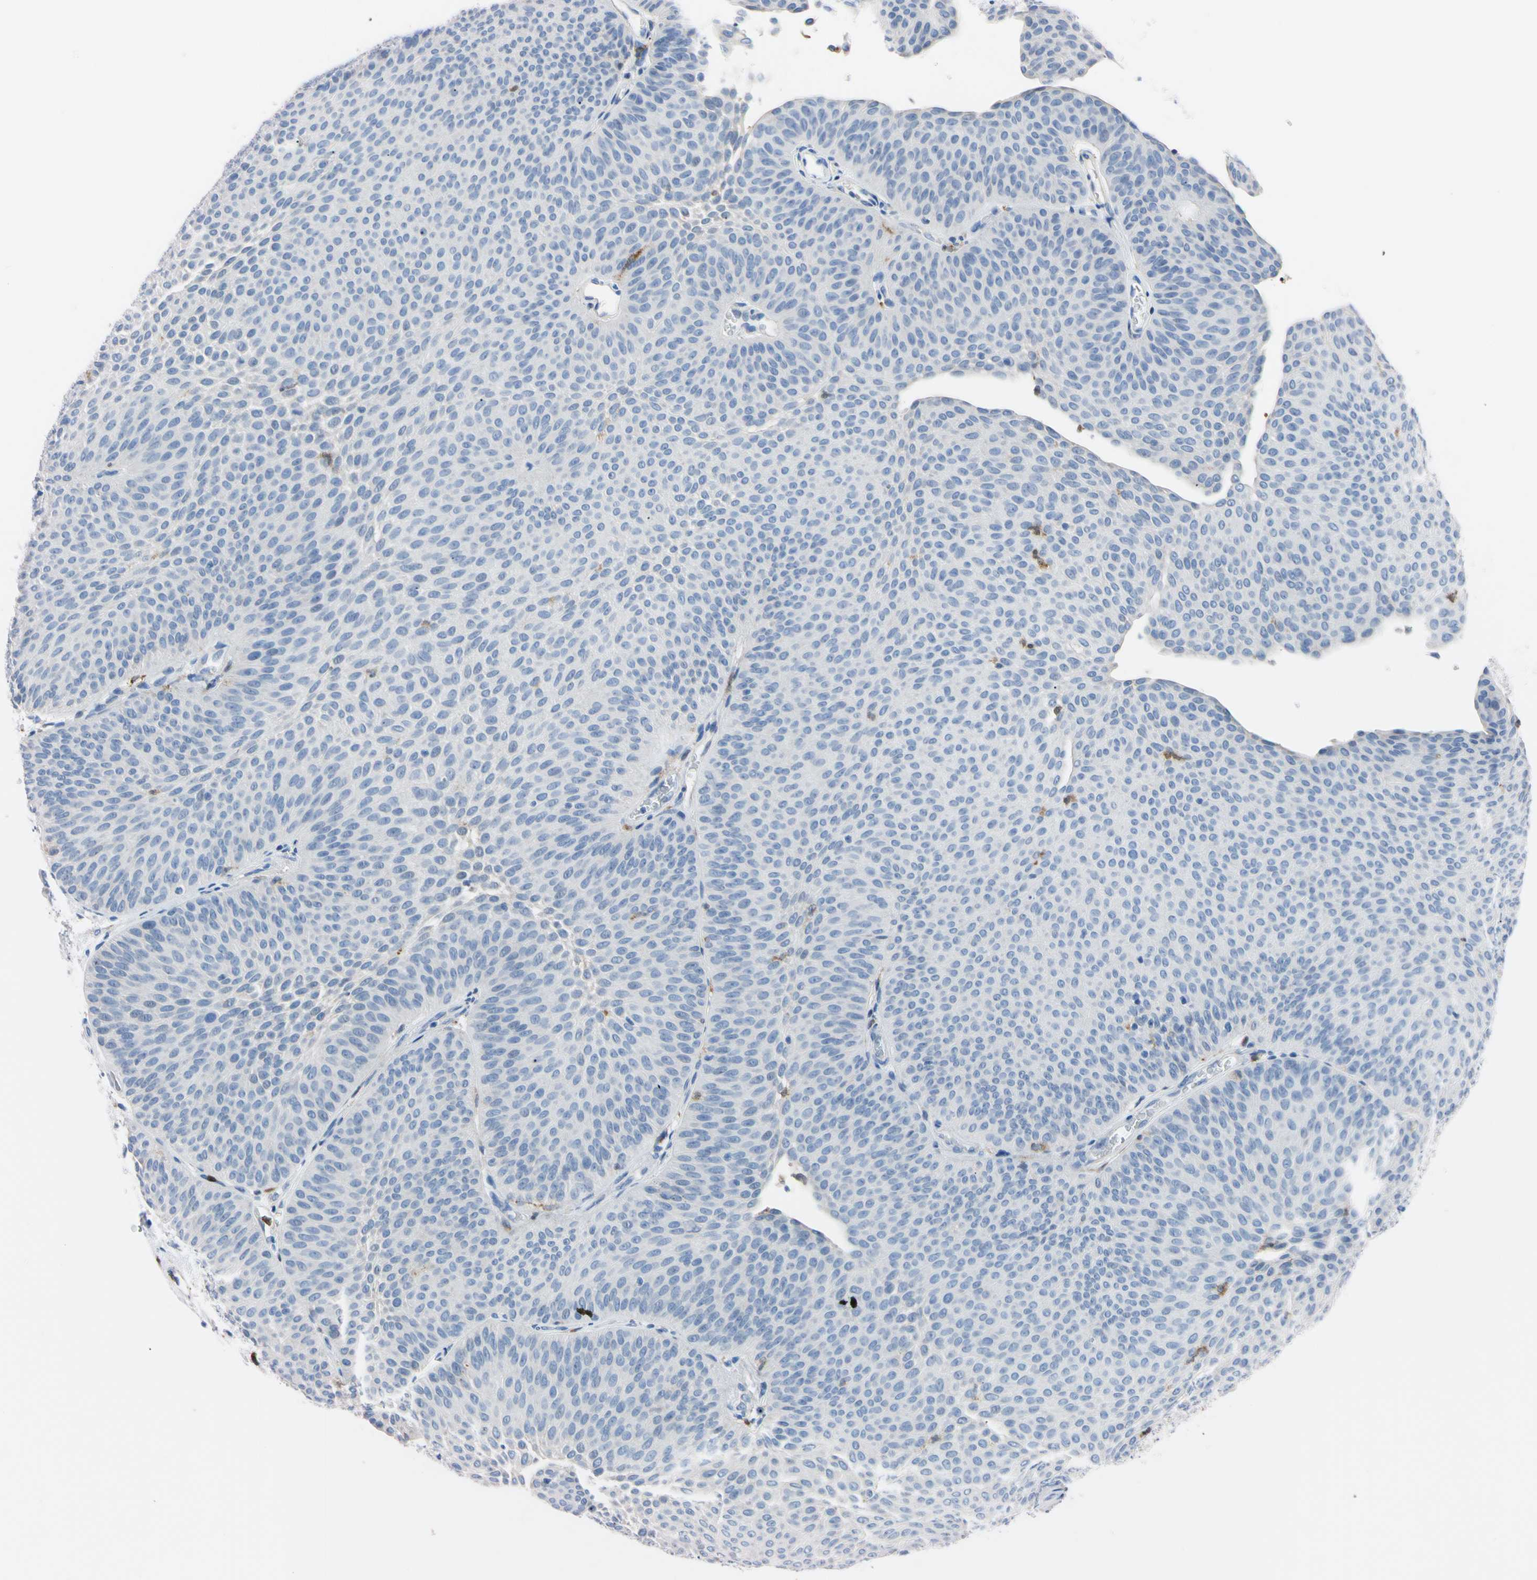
{"staining": {"intensity": "negative", "quantity": "none", "location": "none"}, "tissue": "urothelial cancer", "cell_type": "Tumor cells", "image_type": "cancer", "snomed": [{"axis": "morphology", "description": "Urothelial carcinoma, Low grade"}, {"axis": "topography", "description": "Urinary bladder"}], "caption": "Tumor cells are negative for brown protein staining in urothelial carcinoma (low-grade).", "gene": "NCF4", "patient": {"sex": "female", "age": 60}}